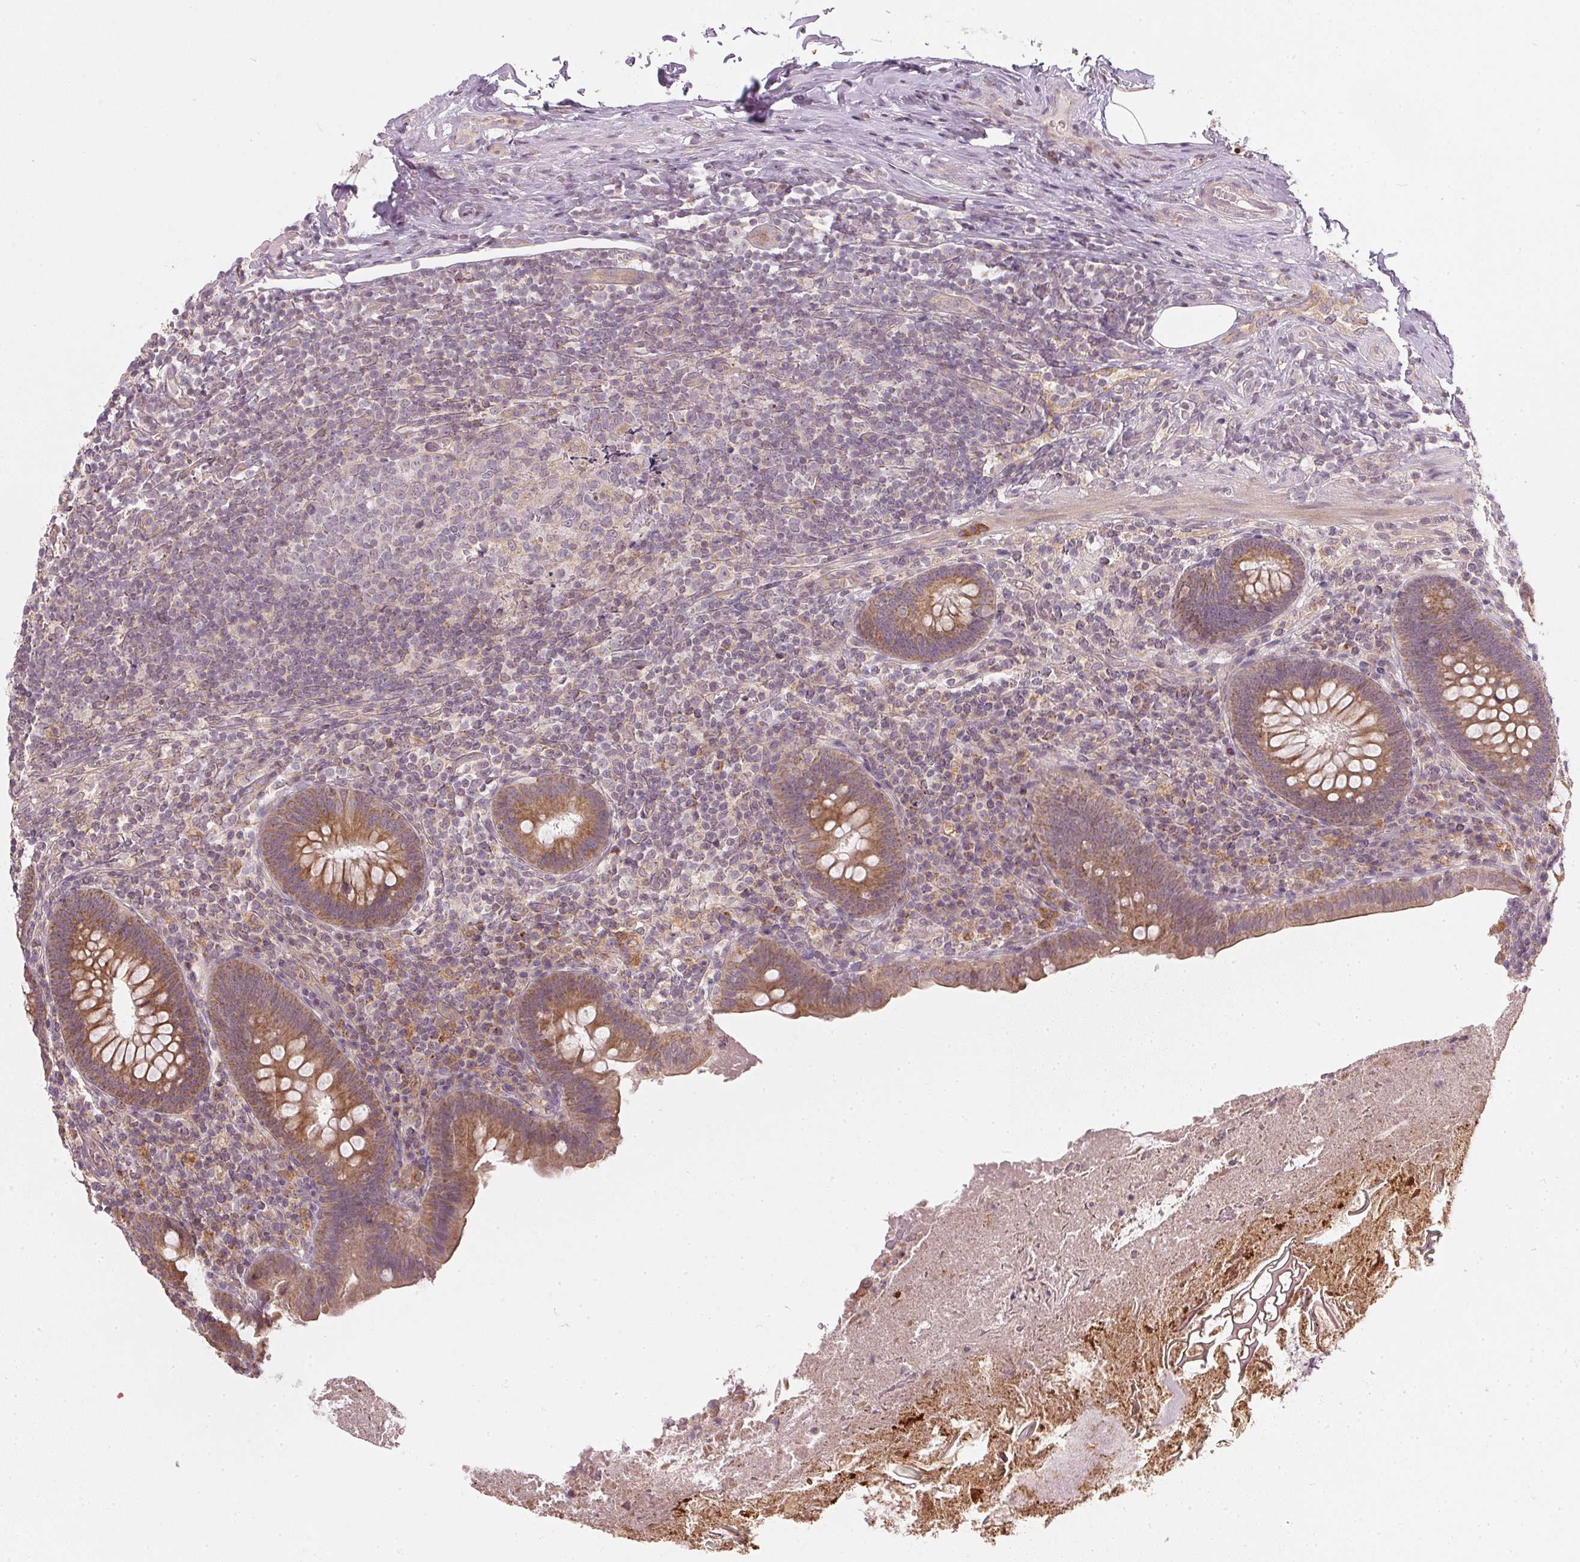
{"staining": {"intensity": "moderate", "quantity": ">75%", "location": "cytoplasmic/membranous"}, "tissue": "appendix", "cell_type": "Glandular cells", "image_type": "normal", "snomed": [{"axis": "morphology", "description": "Normal tissue, NOS"}, {"axis": "topography", "description": "Appendix"}], "caption": "Immunohistochemical staining of normal human appendix exhibits medium levels of moderate cytoplasmic/membranous positivity in about >75% of glandular cells.", "gene": "NADK2", "patient": {"sex": "male", "age": 47}}